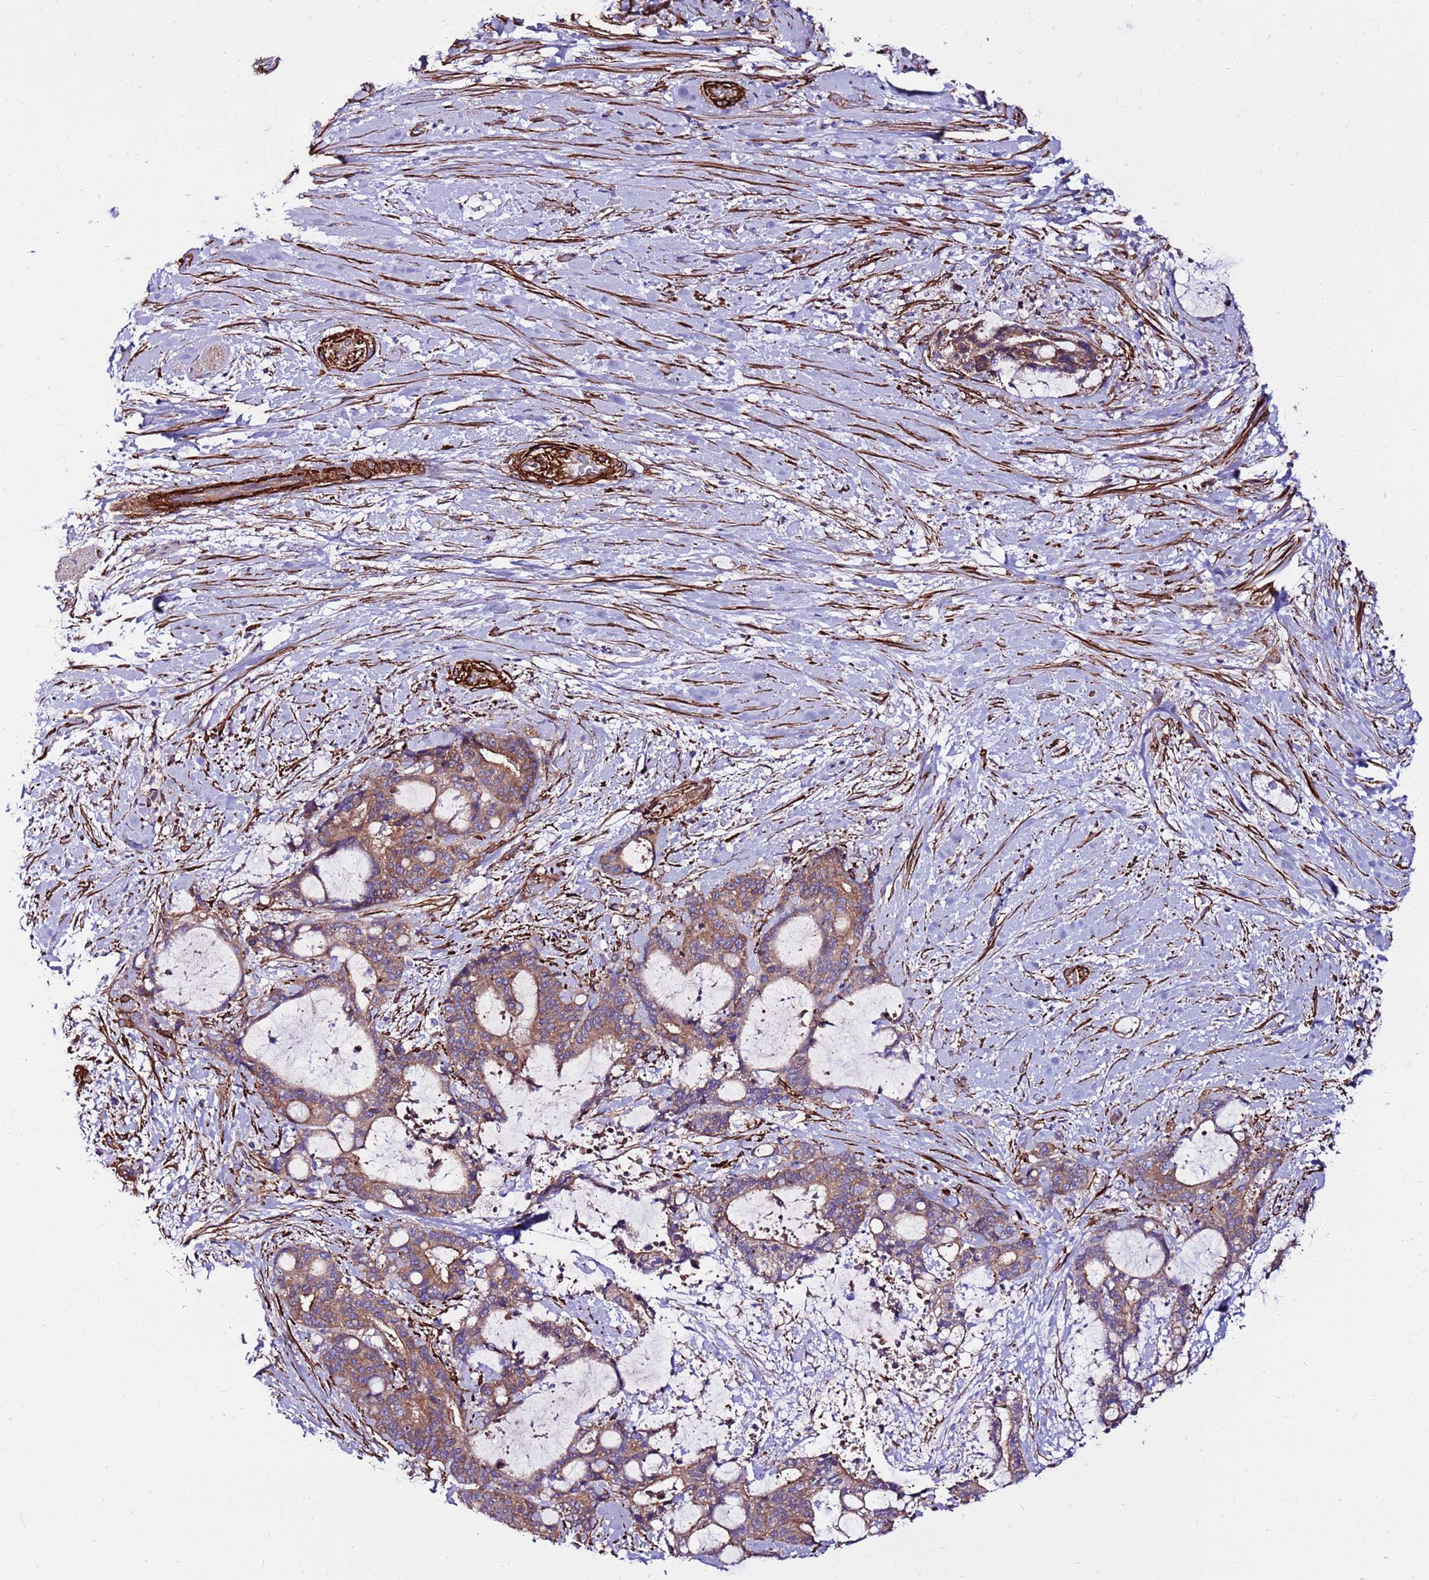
{"staining": {"intensity": "moderate", "quantity": ">75%", "location": "cytoplasmic/membranous"}, "tissue": "liver cancer", "cell_type": "Tumor cells", "image_type": "cancer", "snomed": [{"axis": "morphology", "description": "Normal tissue, NOS"}, {"axis": "morphology", "description": "Cholangiocarcinoma"}, {"axis": "topography", "description": "Liver"}, {"axis": "topography", "description": "Peripheral nerve tissue"}], "caption": "Moderate cytoplasmic/membranous protein expression is identified in approximately >75% of tumor cells in cholangiocarcinoma (liver).", "gene": "EI24", "patient": {"sex": "female", "age": 73}}